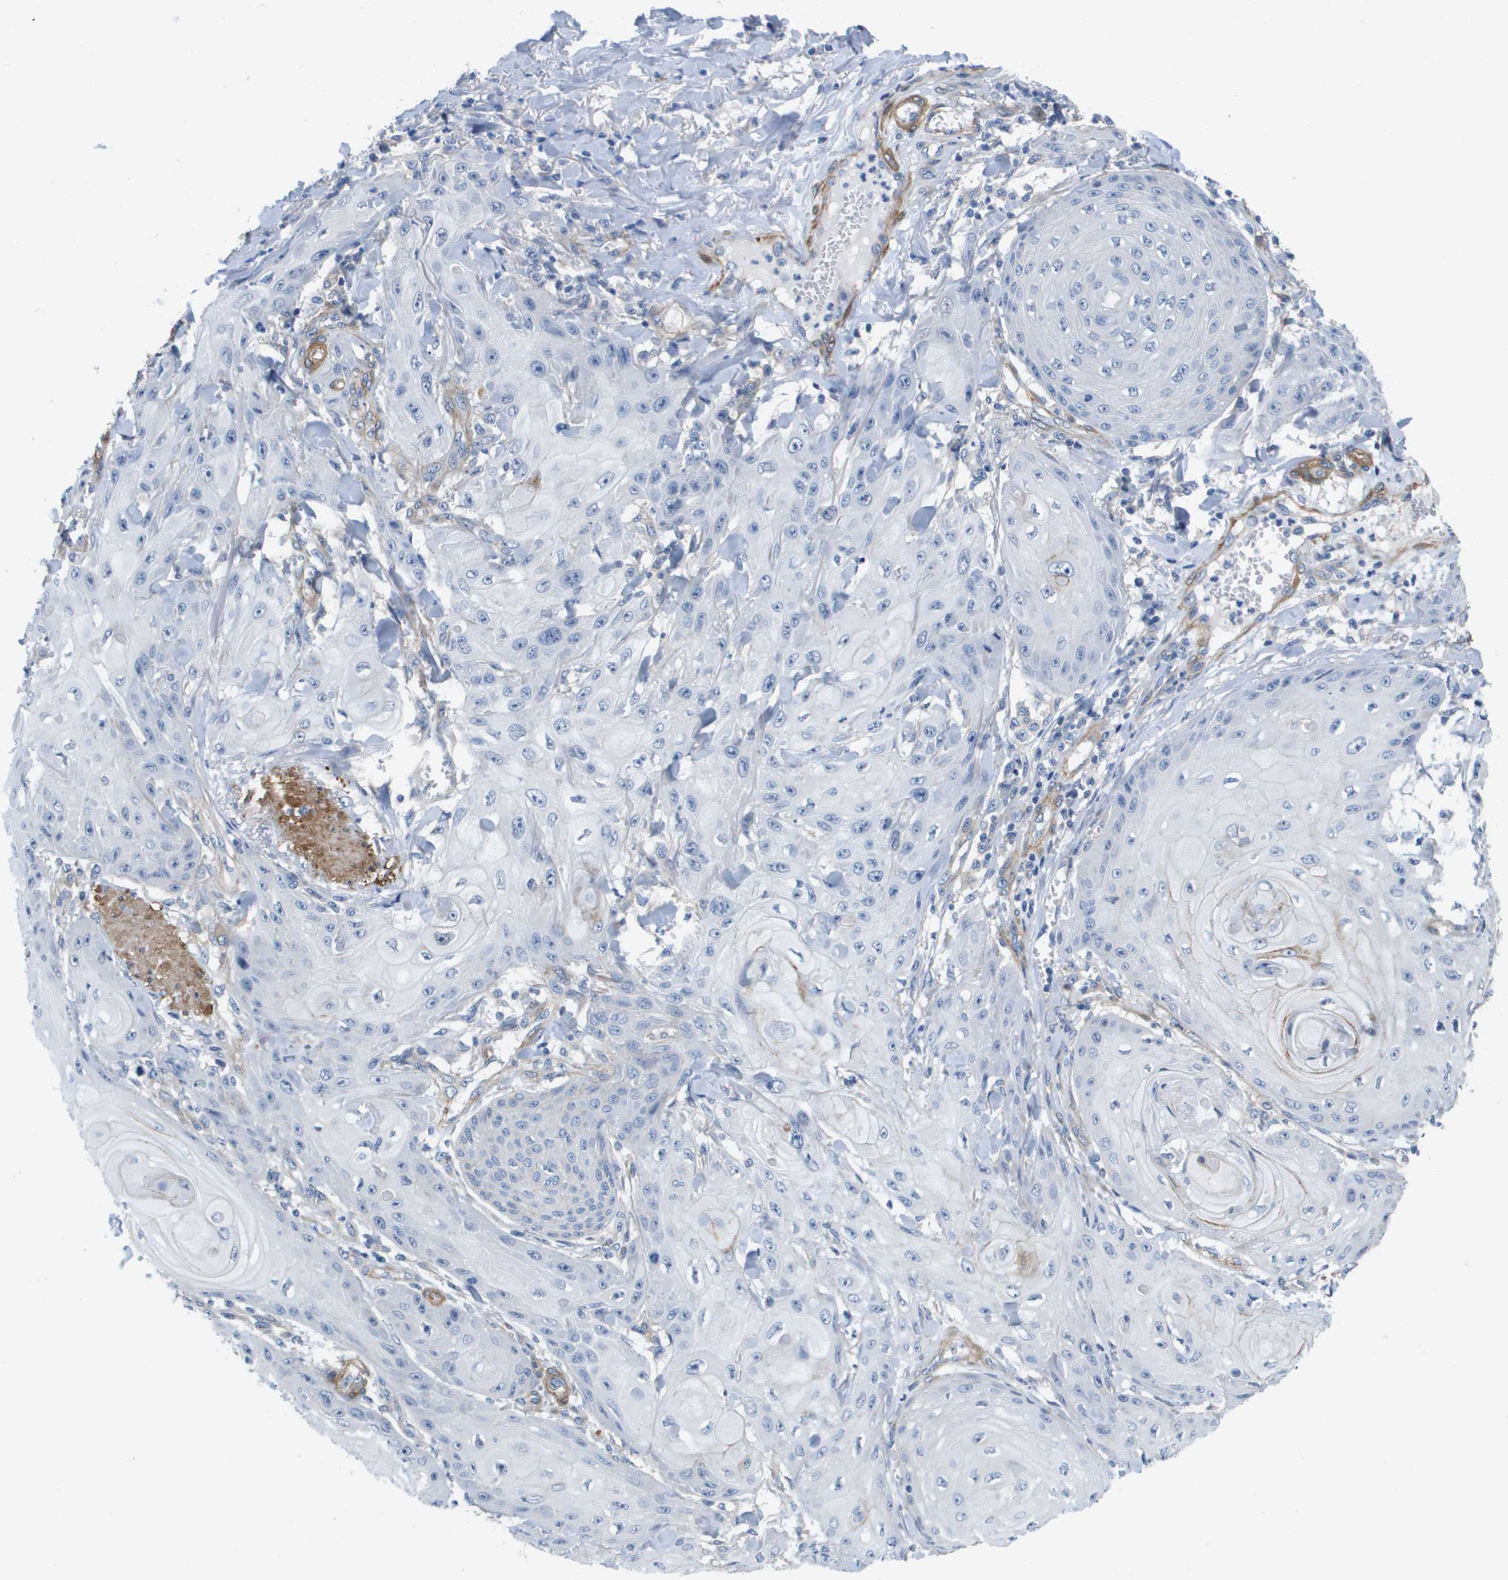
{"staining": {"intensity": "negative", "quantity": "none", "location": "none"}, "tissue": "skin cancer", "cell_type": "Tumor cells", "image_type": "cancer", "snomed": [{"axis": "morphology", "description": "Squamous cell carcinoma, NOS"}, {"axis": "topography", "description": "Skin"}], "caption": "Immunohistochemistry histopathology image of human squamous cell carcinoma (skin) stained for a protein (brown), which shows no expression in tumor cells.", "gene": "LPP", "patient": {"sex": "male", "age": 74}}